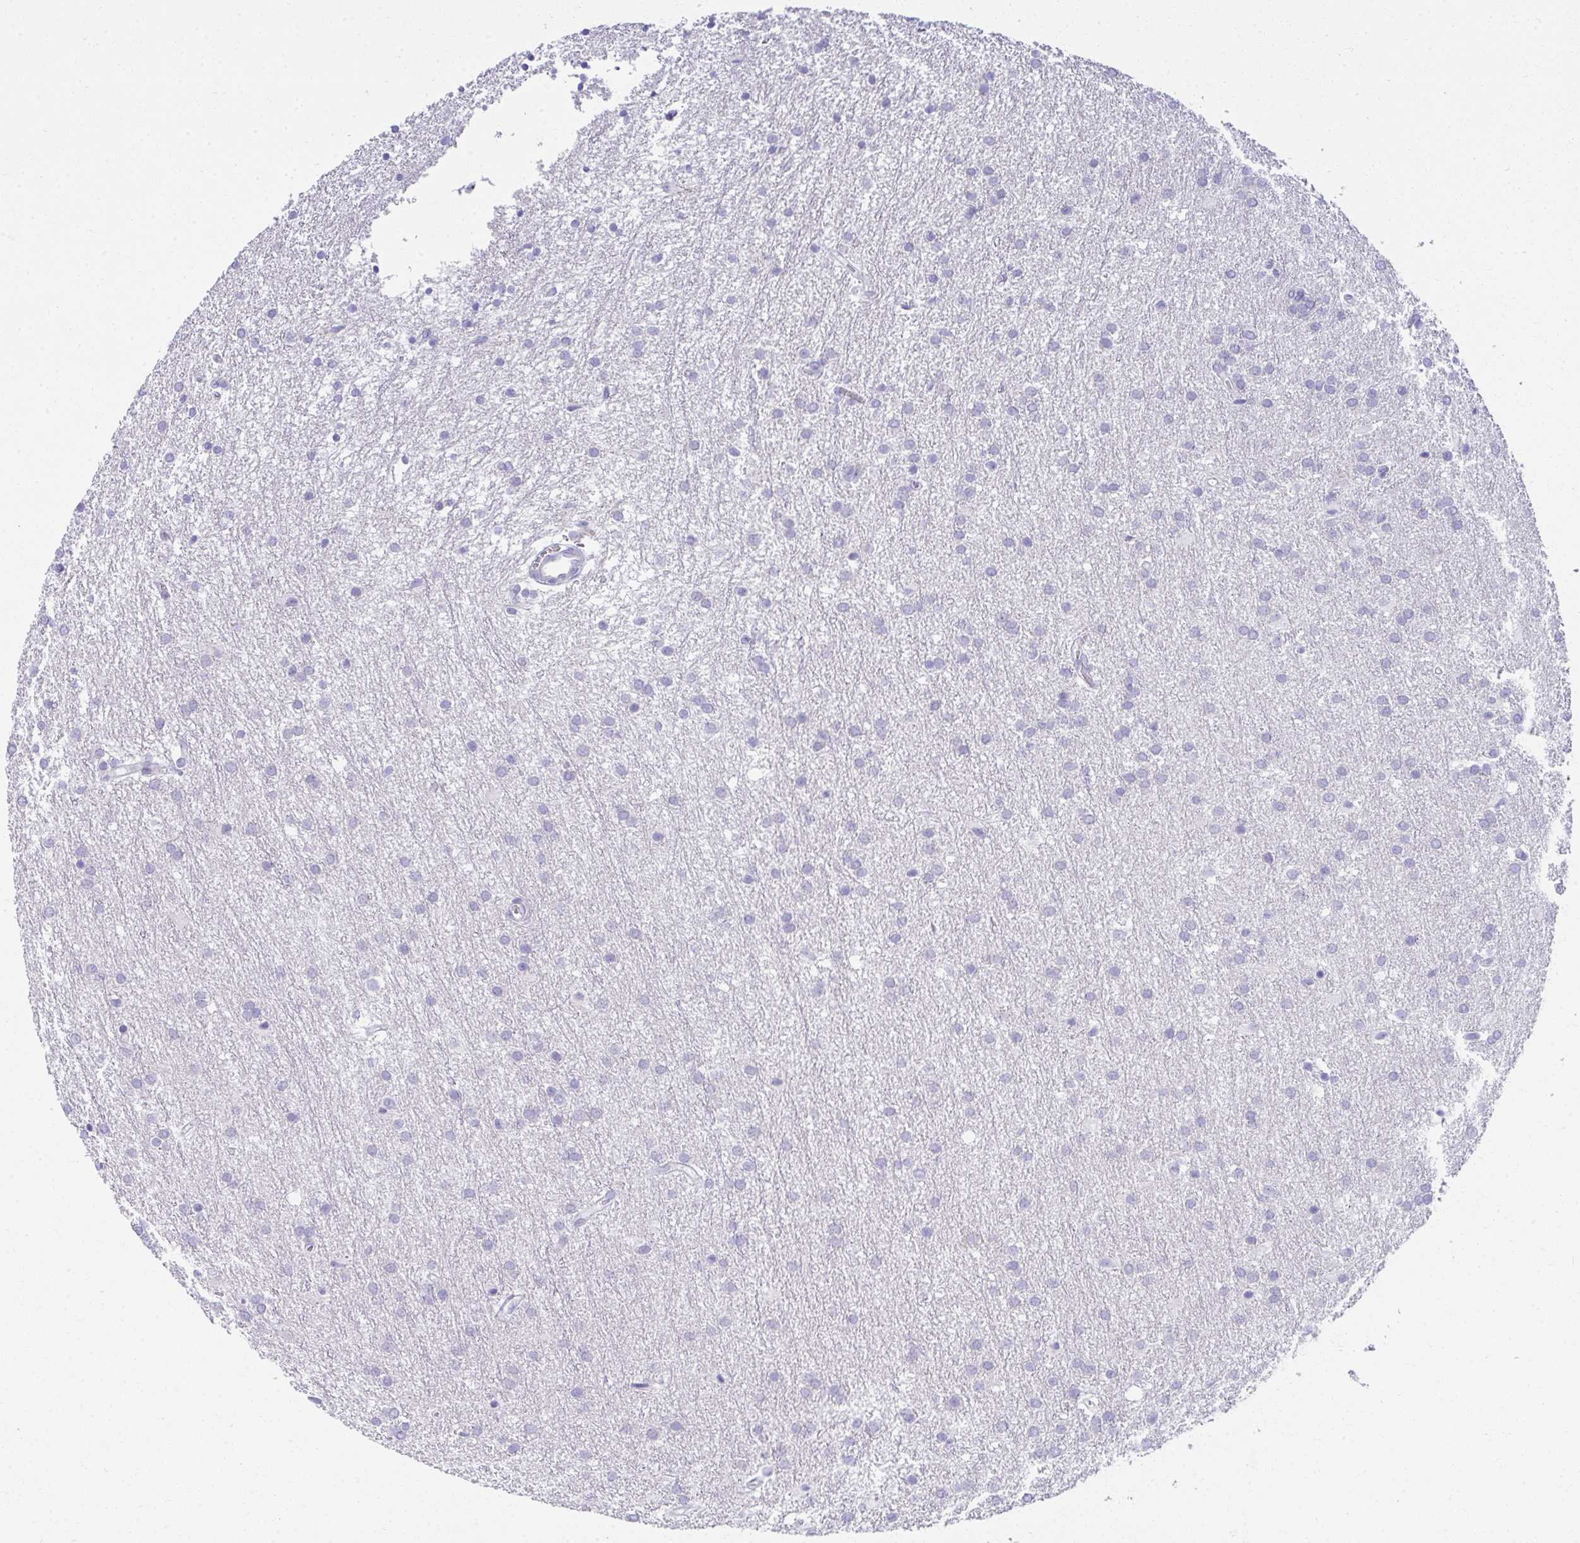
{"staining": {"intensity": "negative", "quantity": "none", "location": "none"}, "tissue": "glioma", "cell_type": "Tumor cells", "image_type": "cancer", "snomed": [{"axis": "morphology", "description": "Glioma, malignant, Low grade"}, {"axis": "topography", "description": "Brain"}], "caption": "Human malignant glioma (low-grade) stained for a protein using immunohistochemistry reveals no staining in tumor cells.", "gene": "FASLG", "patient": {"sex": "female", "age": 32}}